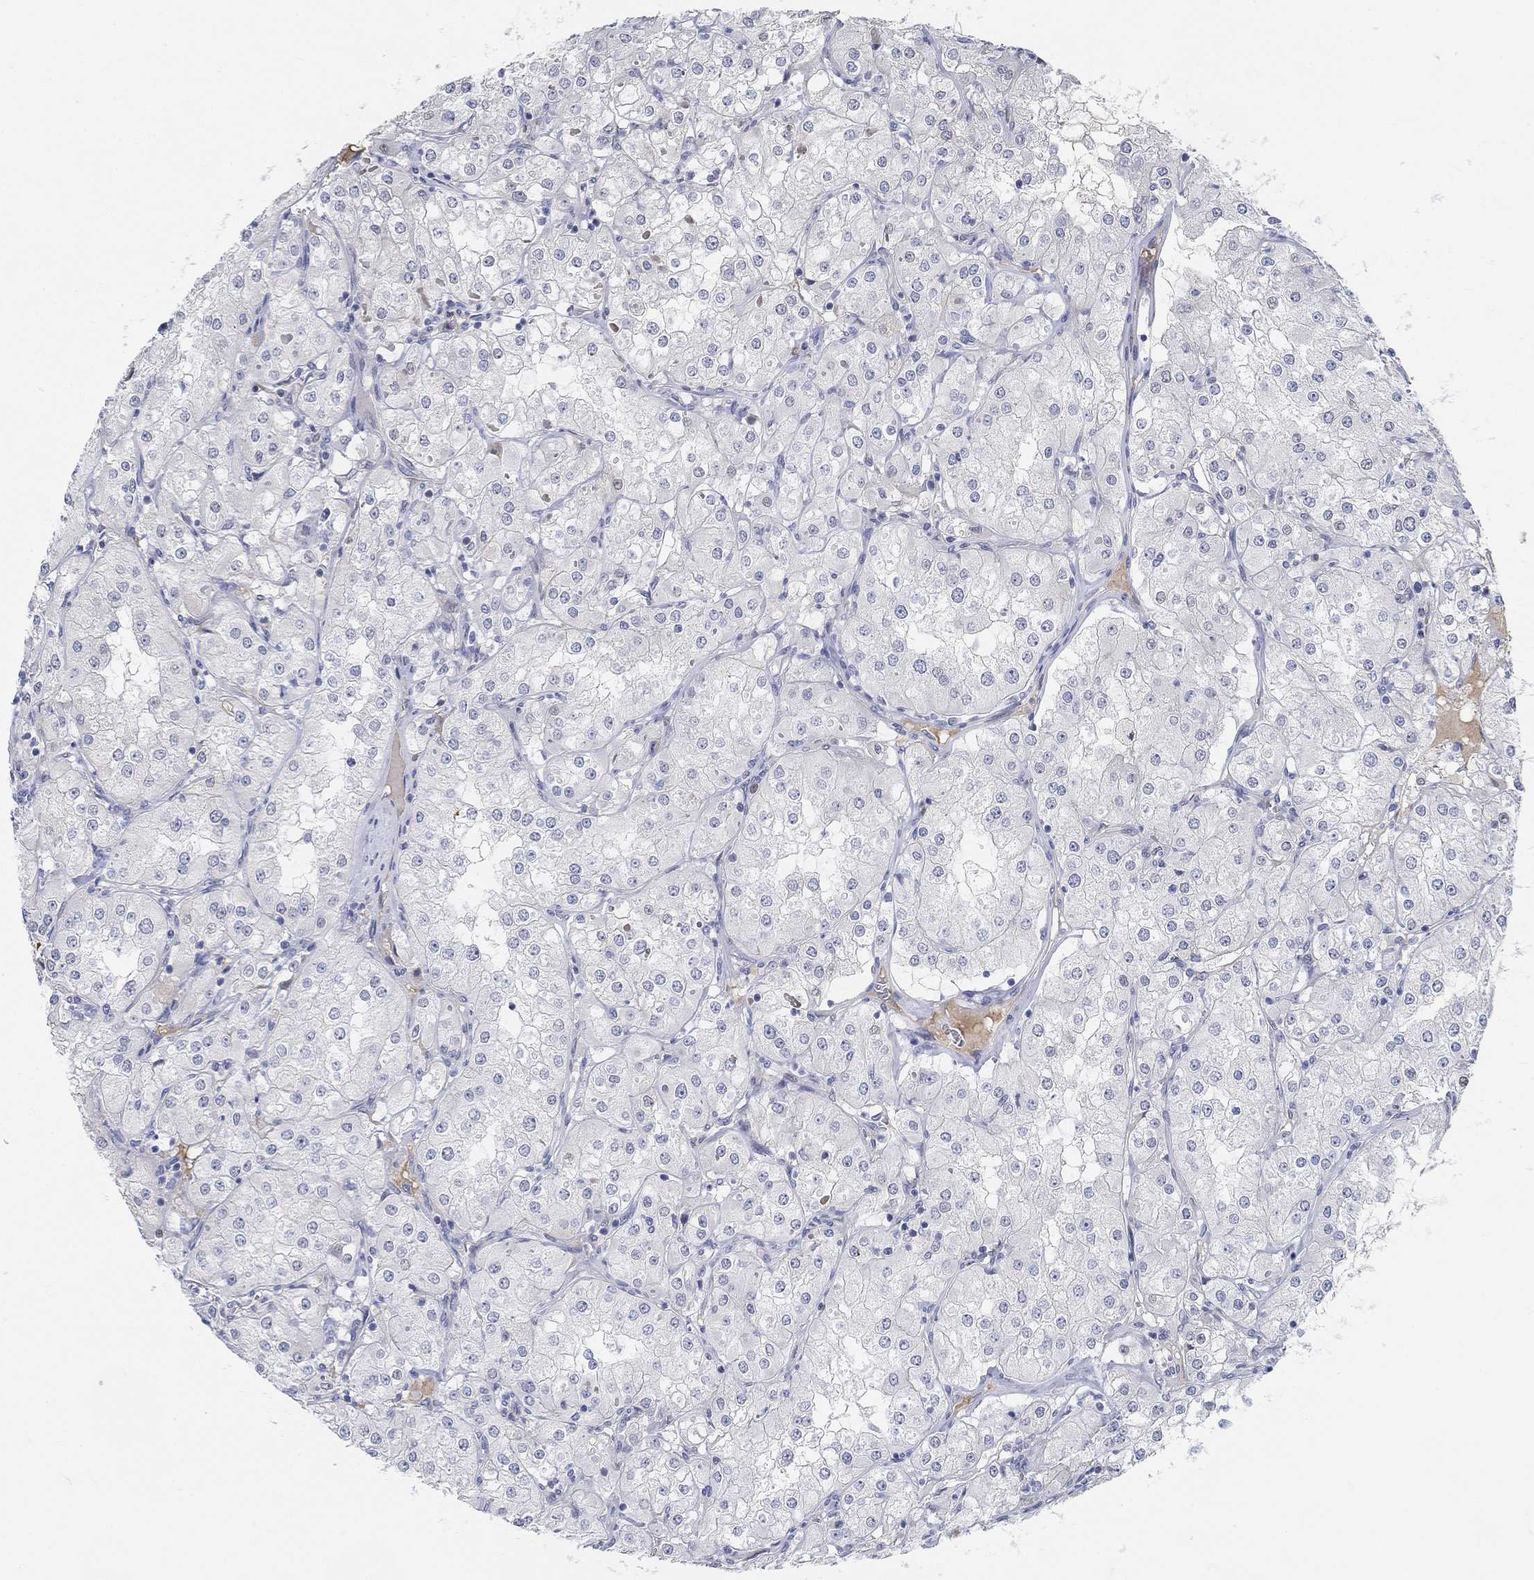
{"staining": {"intensity": "negative", "quantity": "none", "location": "none"}, "tissue": "renal cancer", "cell_type": "Tumor cells", "image_type": "cancer", "snomed": [{"axis": "morphology", "description": "Adenocarcinoma, NOS"}, {"axis": "topography", "description": "Kidney"}], "caption": "Immunohistochemical staining of human renal cancer exhibits no significant expression in tumor cells.", "gene": "SNTG2", "patient": {"sex": "male", "age": 77}}